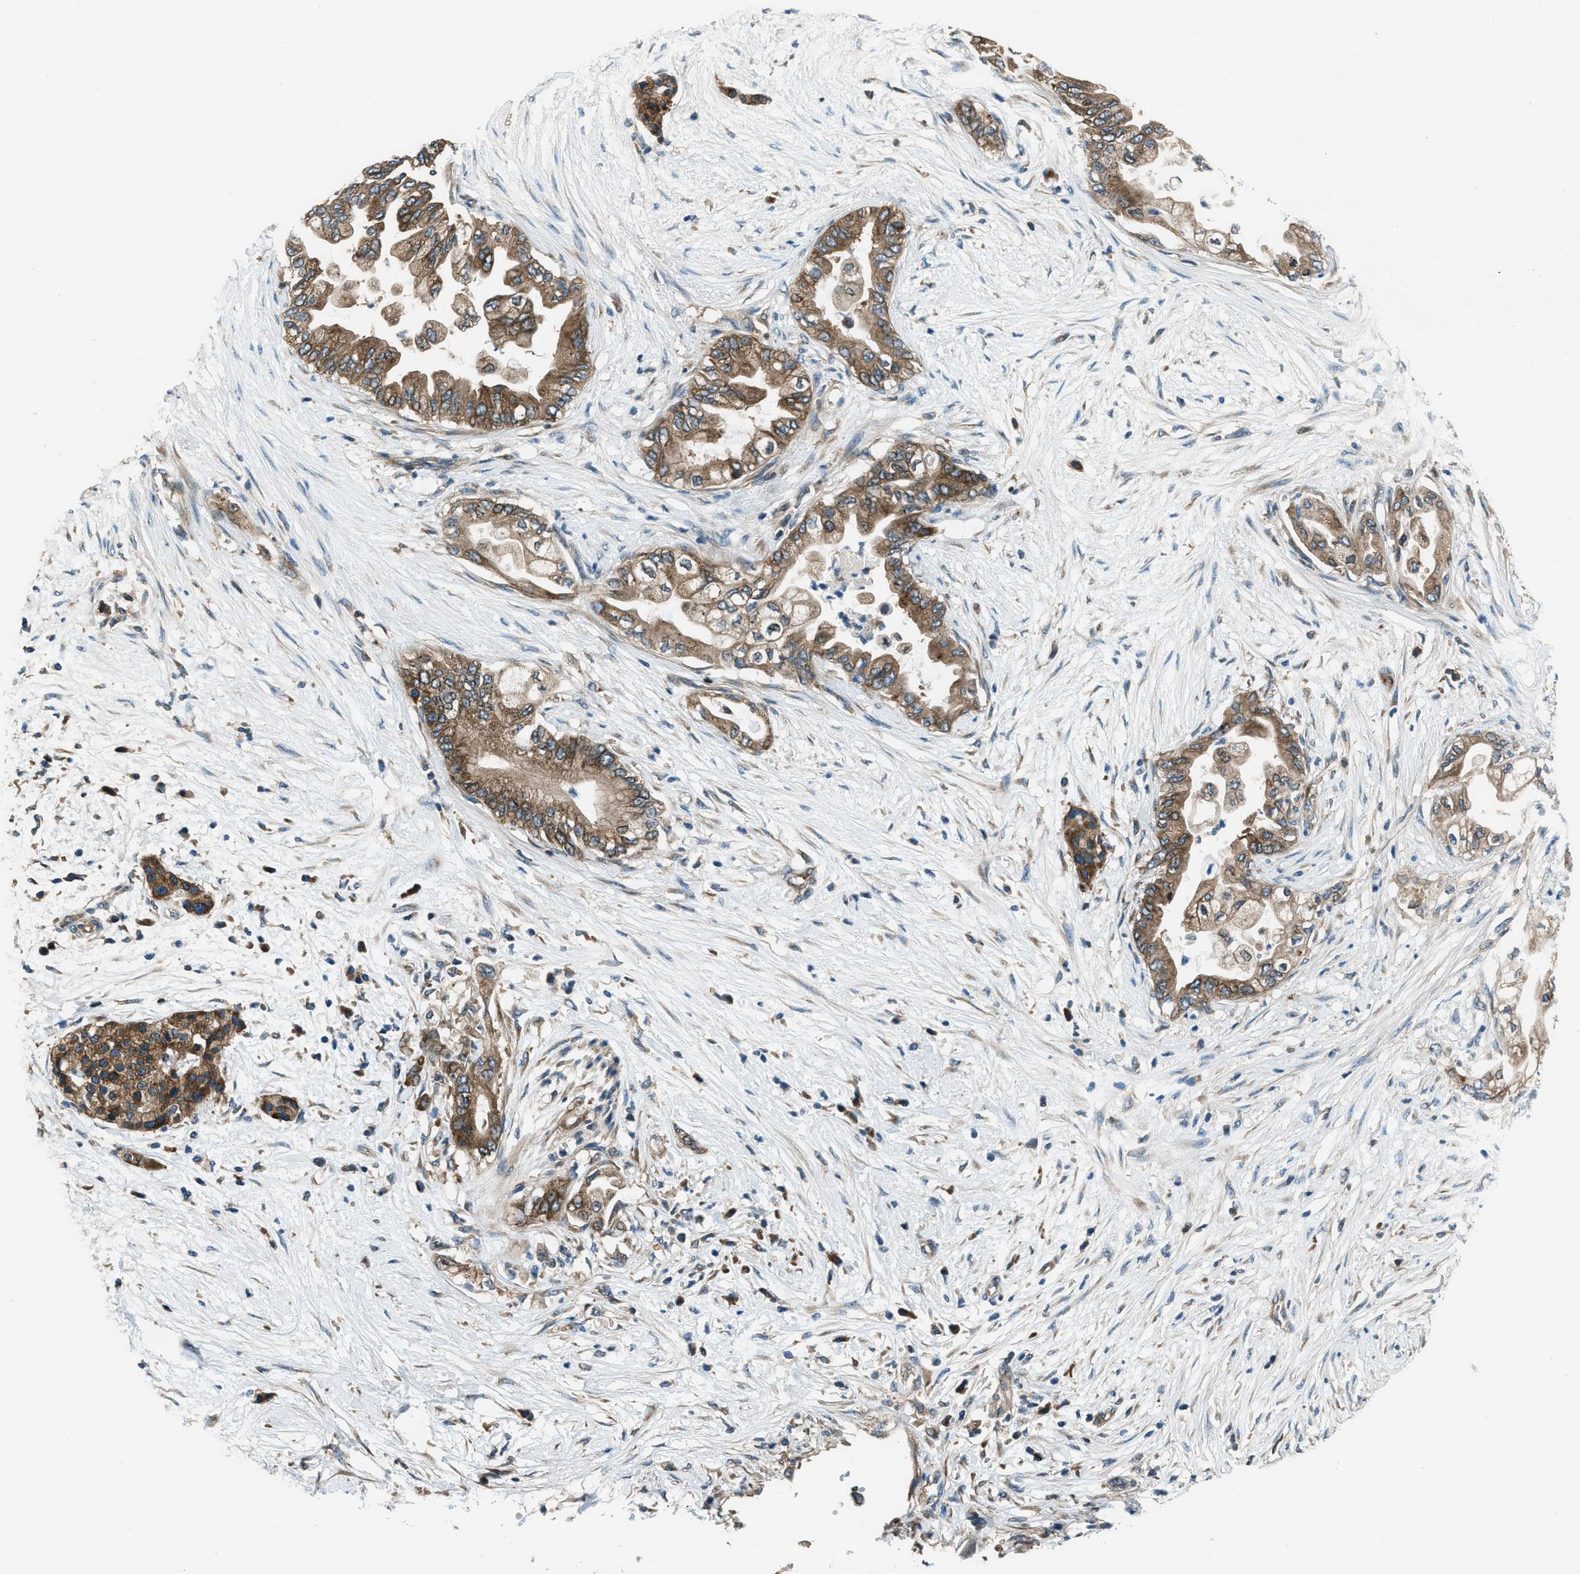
{"staining": {"intensity": "moderate", "quantity": ">75%", "location": "cytoplasmic/membranous"}, "tissue": "pancreatic cancer", "cell_type": "Tumor cells", "image_type": "cancer", "snomed": [{"axis": "morphology", "description": "Normal tissue, NOS"}, {"axis": "morphology", "description": "Adenocarcinoma, NOS"}, {"axis": "topography", "description": "Pancreas"}, {"axis": "topography", "description": "Duodenum"}], "caption": "Pancreatic cancer (adenocarcinoma) tissue demonstrates moderate cytoplasmic/membranous expression in about >75% of tumor cells, visualized by immunohistochemistry.", "gene": "ARFGAP2", "patient": {"sex": "female", "age": 60}}